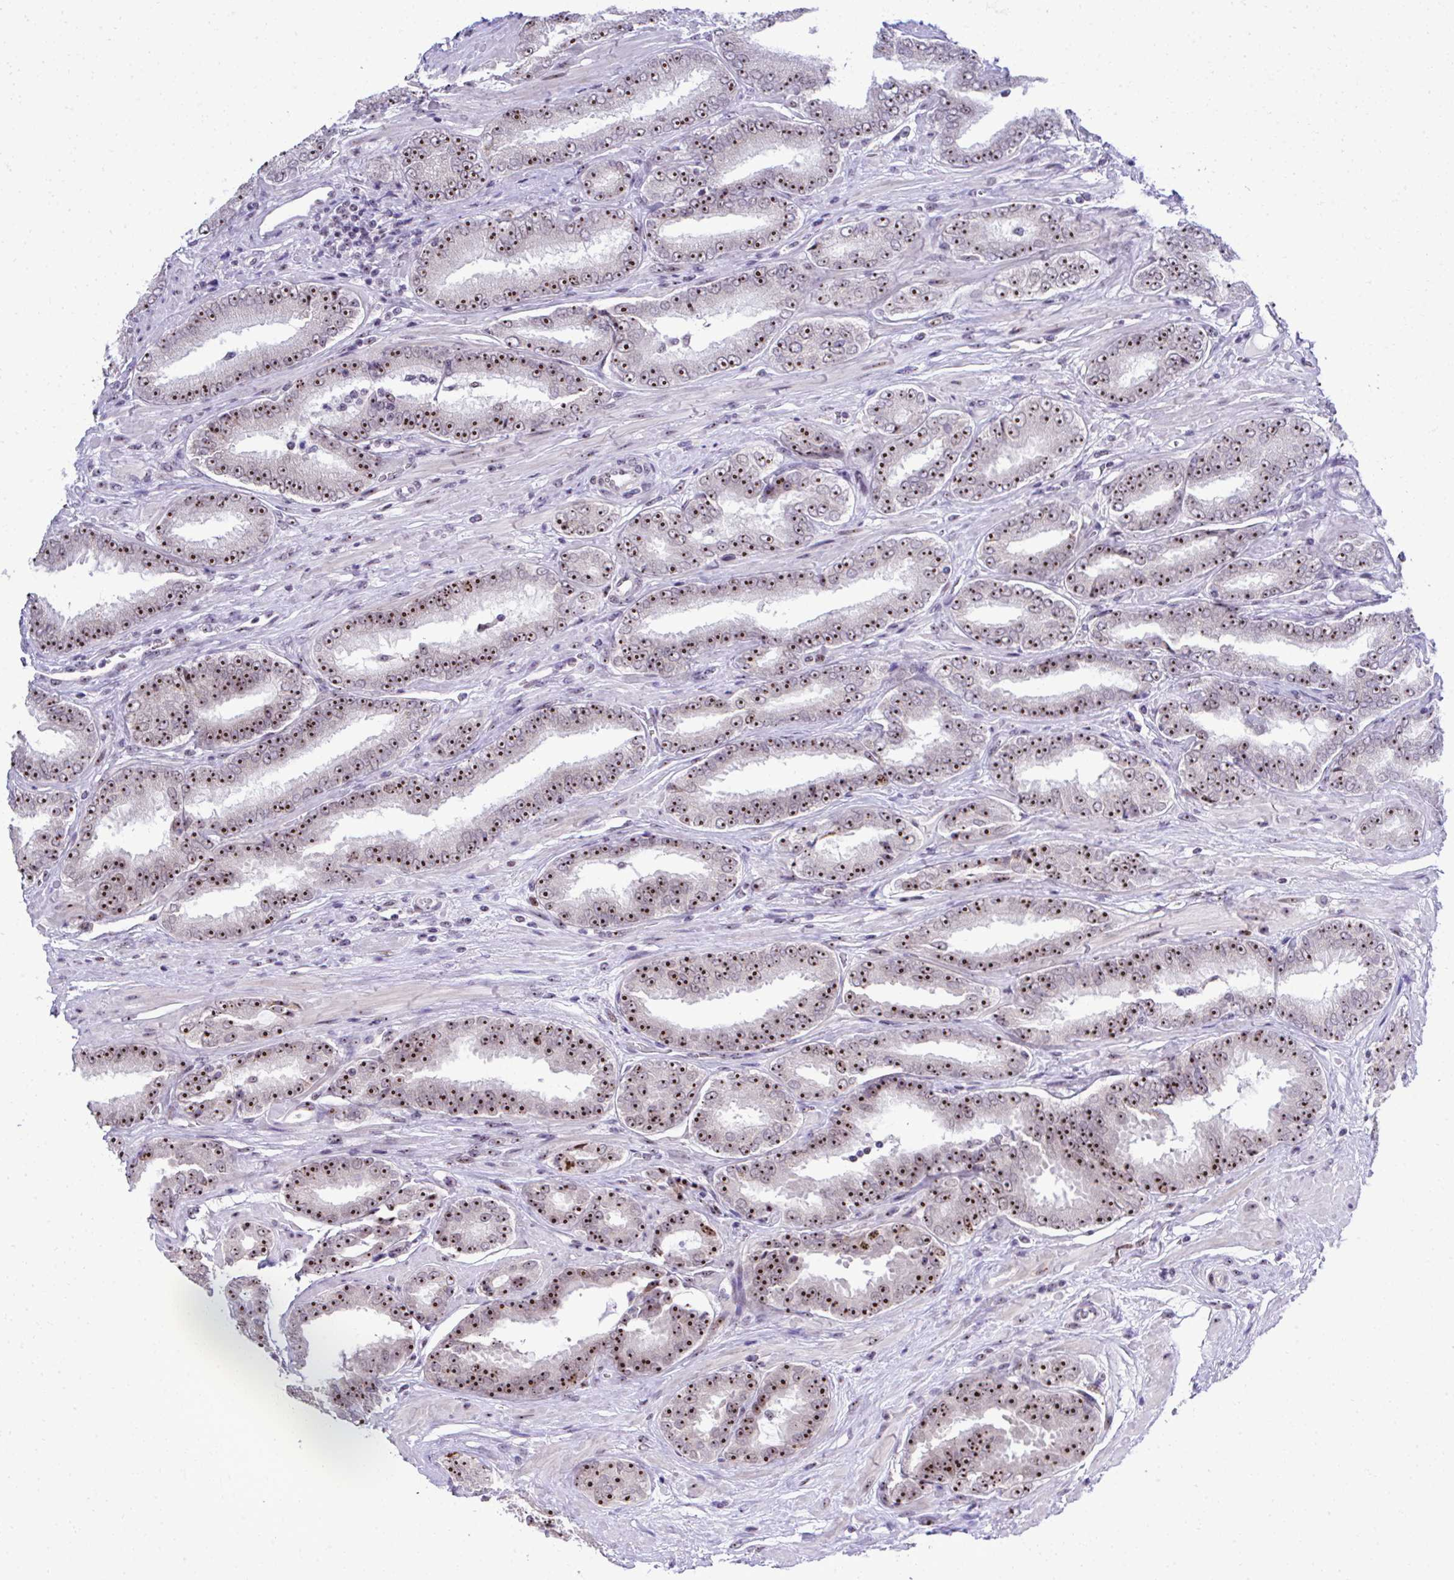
{"staining": {"intensity": "strong", "quantity": ">75%", "location": "nuclear"}, "tissue": "prostate cancer", "cell_type": "Tumor cells", "image_type": "cancer", "snomed": [{"axis": "morphology", "description": "Adenocarcinoma, High grade"}, {"axis": "topography", "description": "Prostate"}], "caption": "Human prostate cancer (adenocarcinoma (high-grade)) stained with a protein marker displays strong staining in tumor cells.", "gene": "CEP72", "patient": {"sex": "male", "age": 72}}